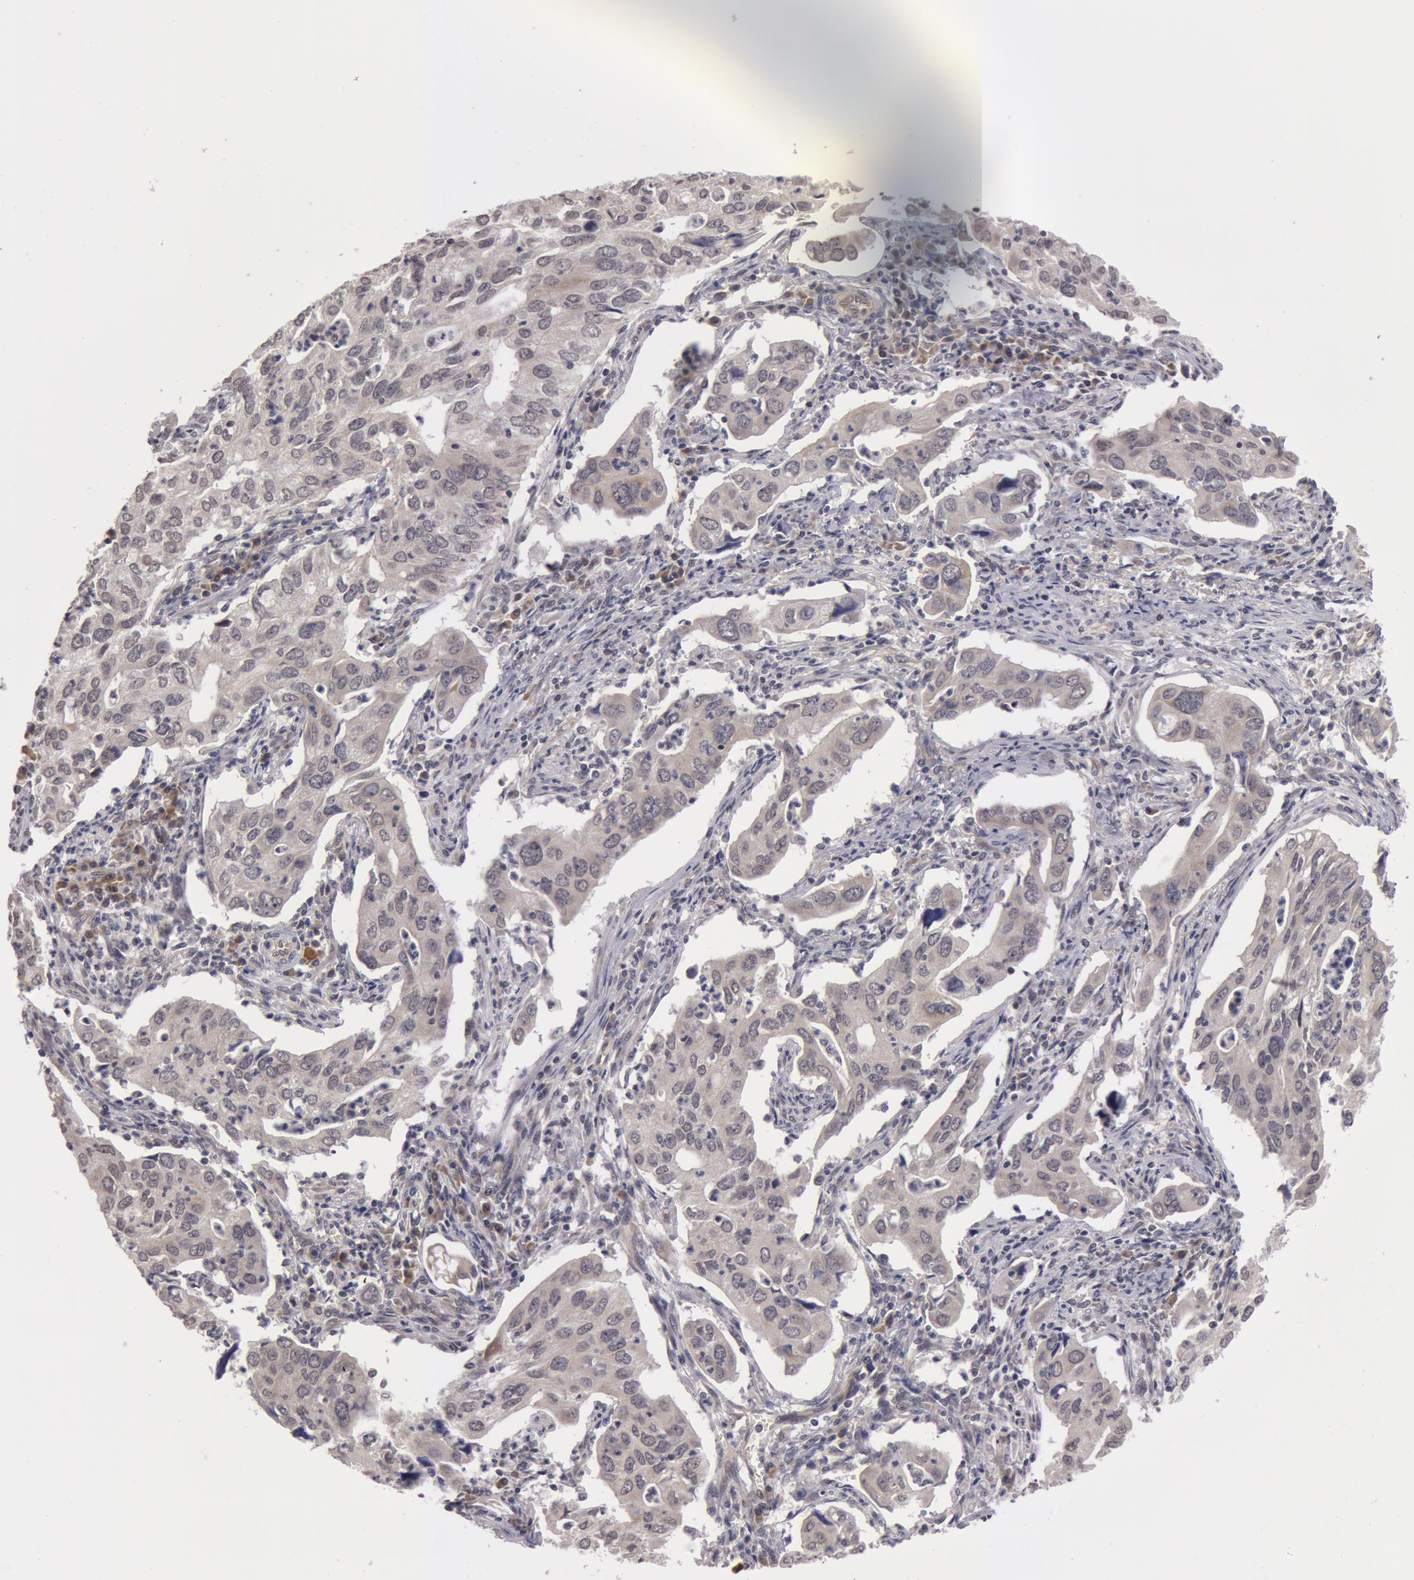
{"staining": {"intensity": "negative", "quantity": "none", "location": "none"}, "tissue": "lung cancer", "cell_type": "Tumor cells", "image_type": "cancer", "snomed": [{"axis": "morphology", "description": "Adenocarcinoma, NOS"}, {"axis": "topography", "description": "Lung"}], "caption": "This is an immunohistochemistry (IHC) histopathology image of human lung adenocarcinoma. There is no staining in tumor cells.", "gene": "SYTL4", "patient": {"sex": "male", "age": 48}}